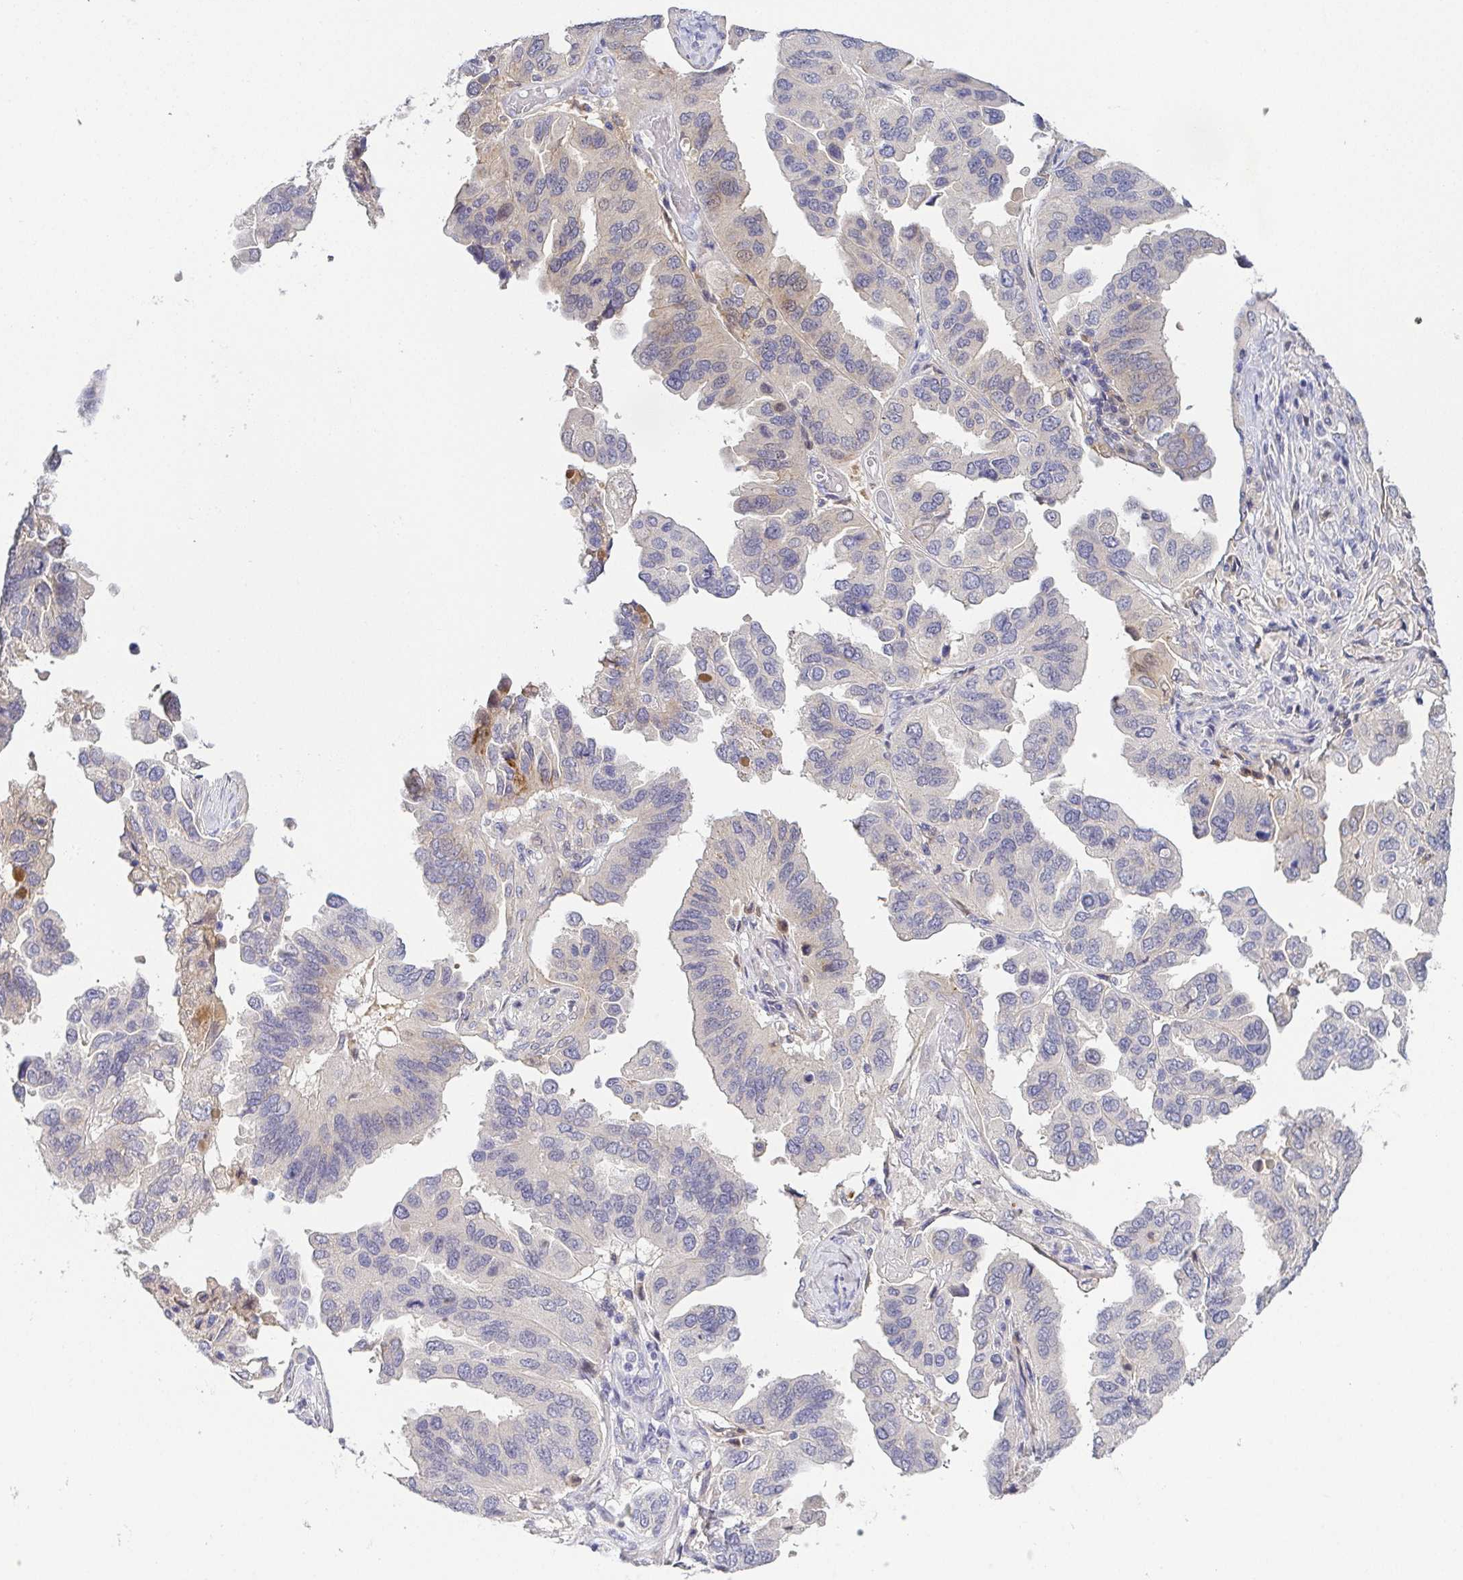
{"staining": {"intensity": "weak", "quantity": "<25%", "location": "cytoplasmic/membranous"}, "tissue": "ovarian cancer", "cell_type": "Tumor cells", "image_type": "cancer", "snomed": [{"axis": "morphology", "description": "Cystadenocarcinoma, serous, NOS"}, {"axis": "topography", "description": "Ovary"}], "caption": "This is an immunohistochemistry image of human serous cystadenocarcinoma (ovarian). There is no staining in tumor cells.", "gene": "RNASE7", "patient": {"sex": "female", "age": 79}}